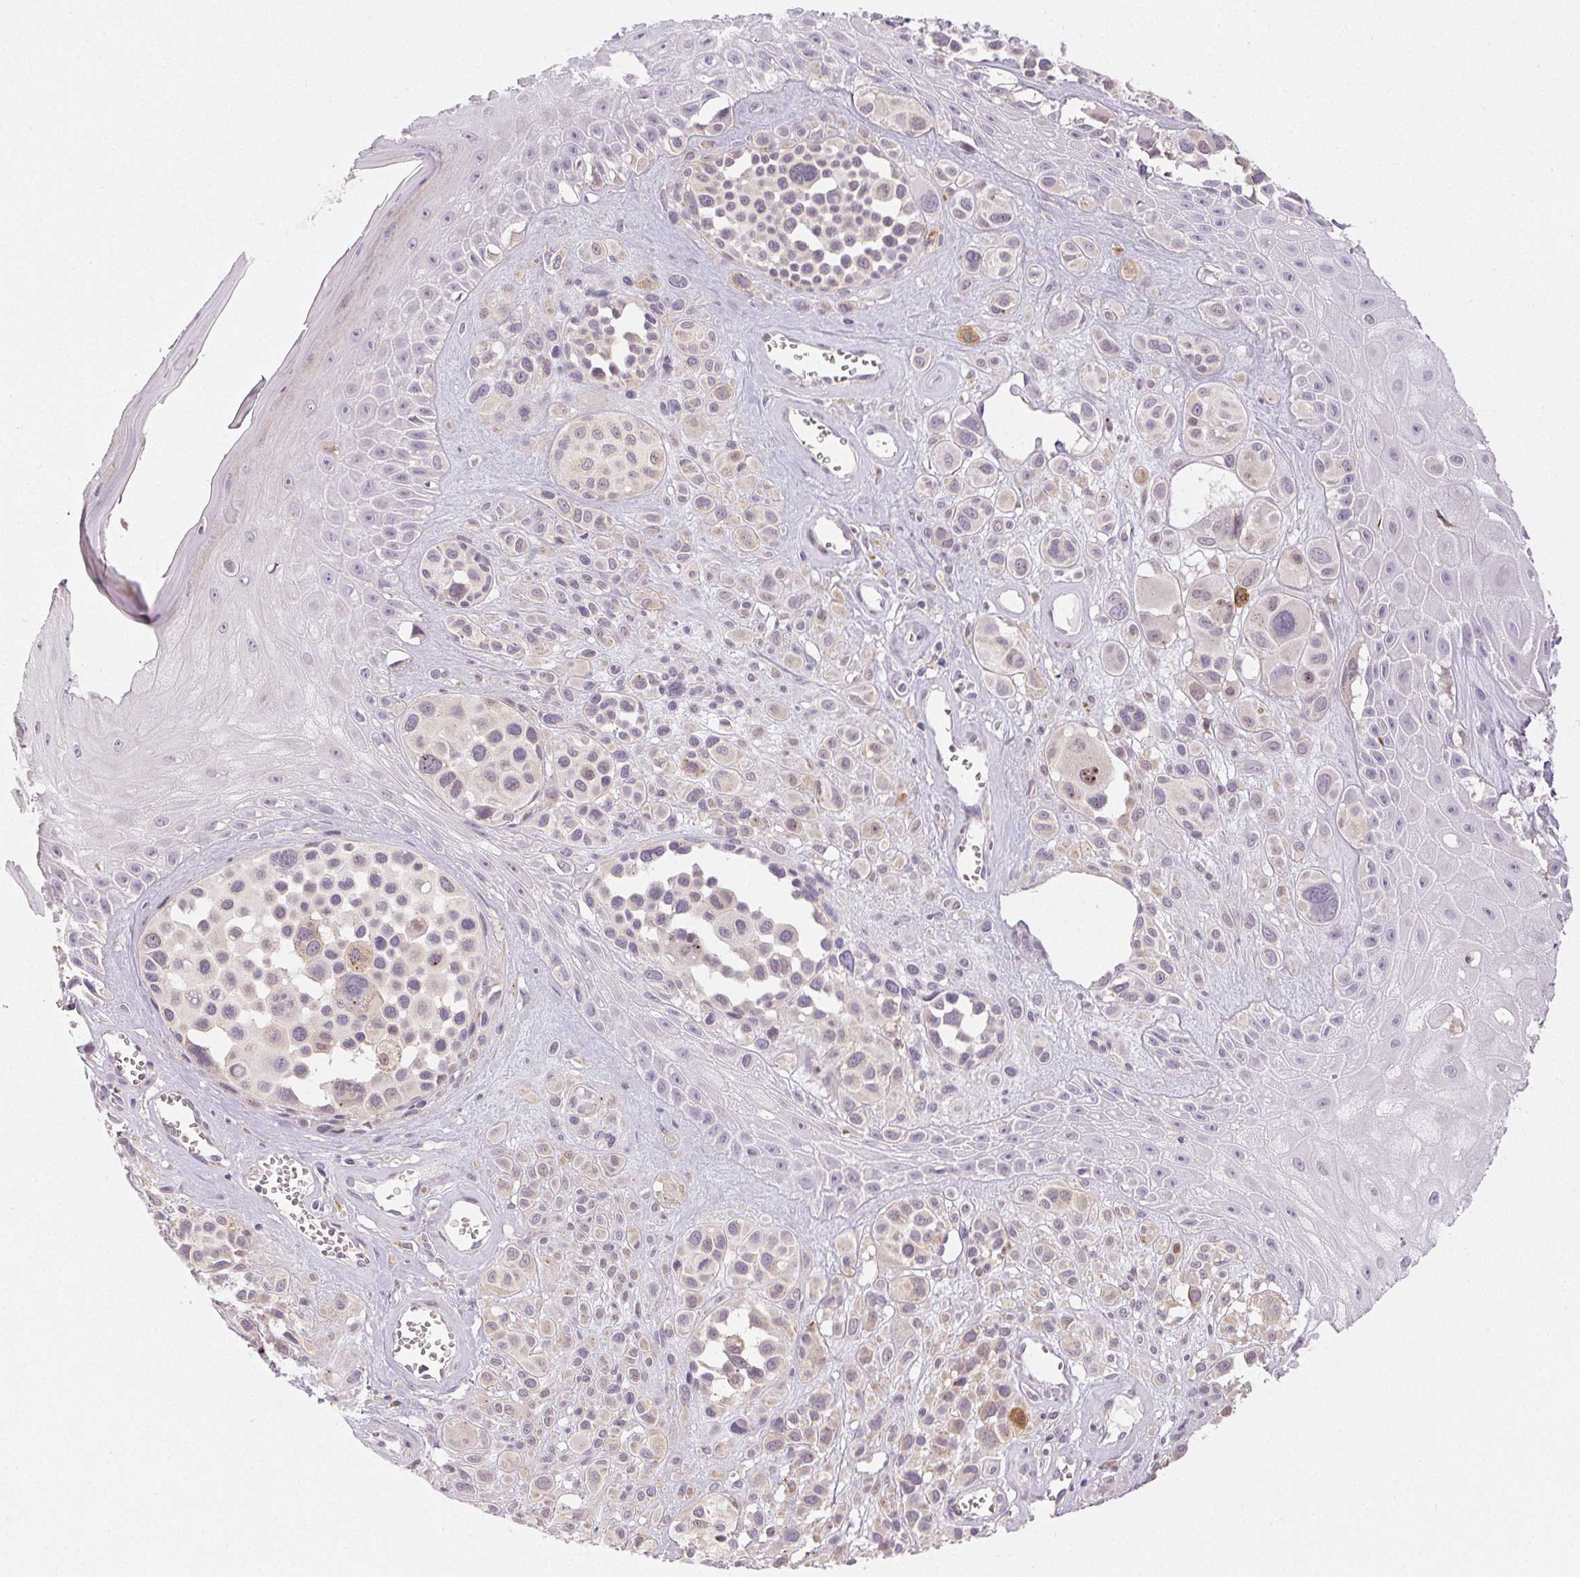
{"staining": {"intensity": "weak", "quantity": "<25%", "location": "cytoplasmic/membranous"}, "tissue": "melanoma", "cell_type": "Tumor cells", "image_type": "cancer", "snomed": [{"axis": "morphology", "description": "Malignant melanoma, NOS"}, {"axis": "topography", "description": "Skin"}], "caption": "High power microscopy image of an IHC image of melanoma, revealing no significant expression in tumor cells. The staining was performed using DAB to visualize the protein expression in brown, while the nuclei were stained in blue with hematoxylin (Magnification: 20x).", "gene": "RPGRIP1", "patient": {"sex": "male", "age": 77}}